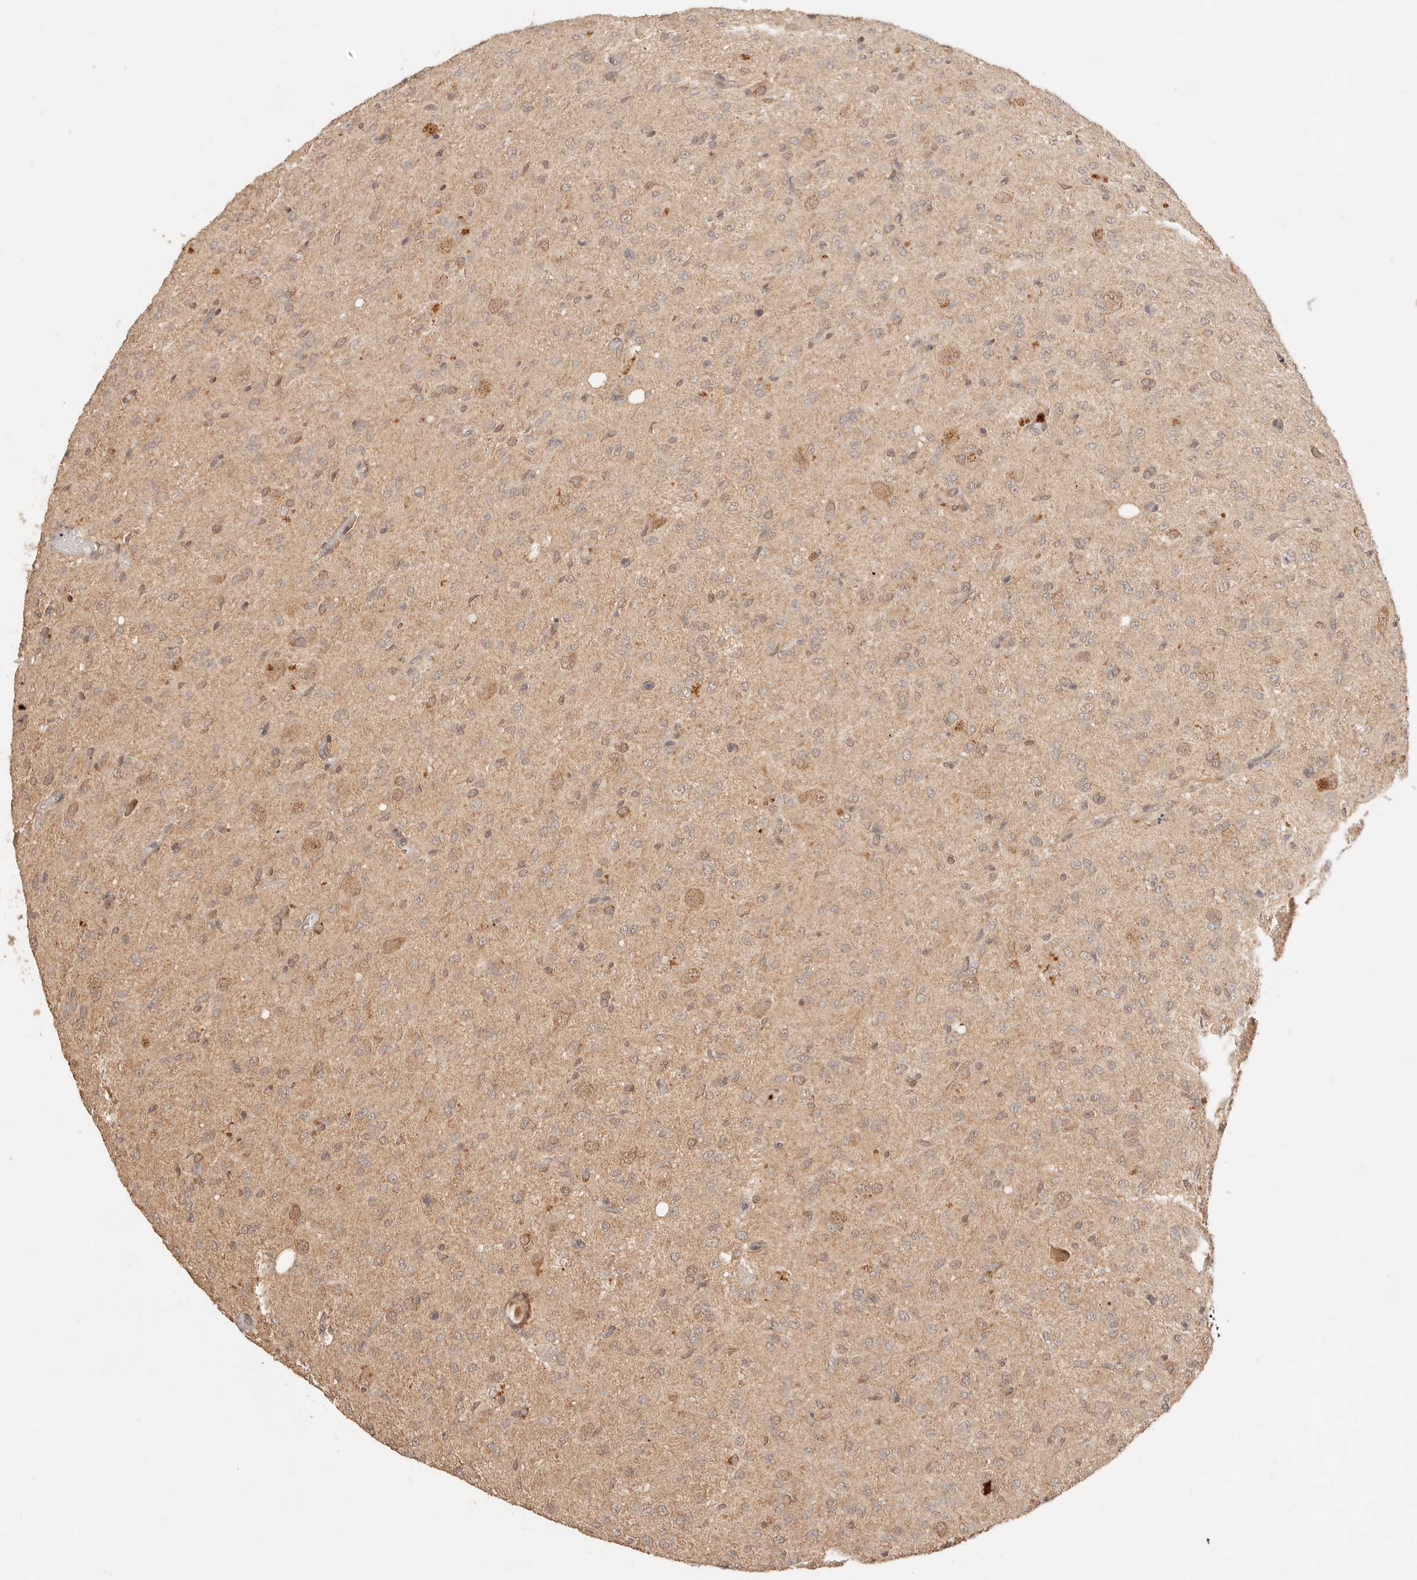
{"staining": {"intensity": "moderate", "quantity": ">75%", "location": "cytoplasmic/membranous"}, "tissue": "glioma", "cell_type": "Tumor cells", "image_type": "cancer", "snomed": [{"axis": "morphology", "description": "Glioma, malignant, High grade"}, {"axis": "topography", "description": "Brain"}], "caption": "Moderate cytoplasmic/membranous staining for a protein is identified in about >75% of tumor cells of glioma using immunohistochemistry.", "gene": "TRIM11", "patient": {"sex": "female", "age": 59}}